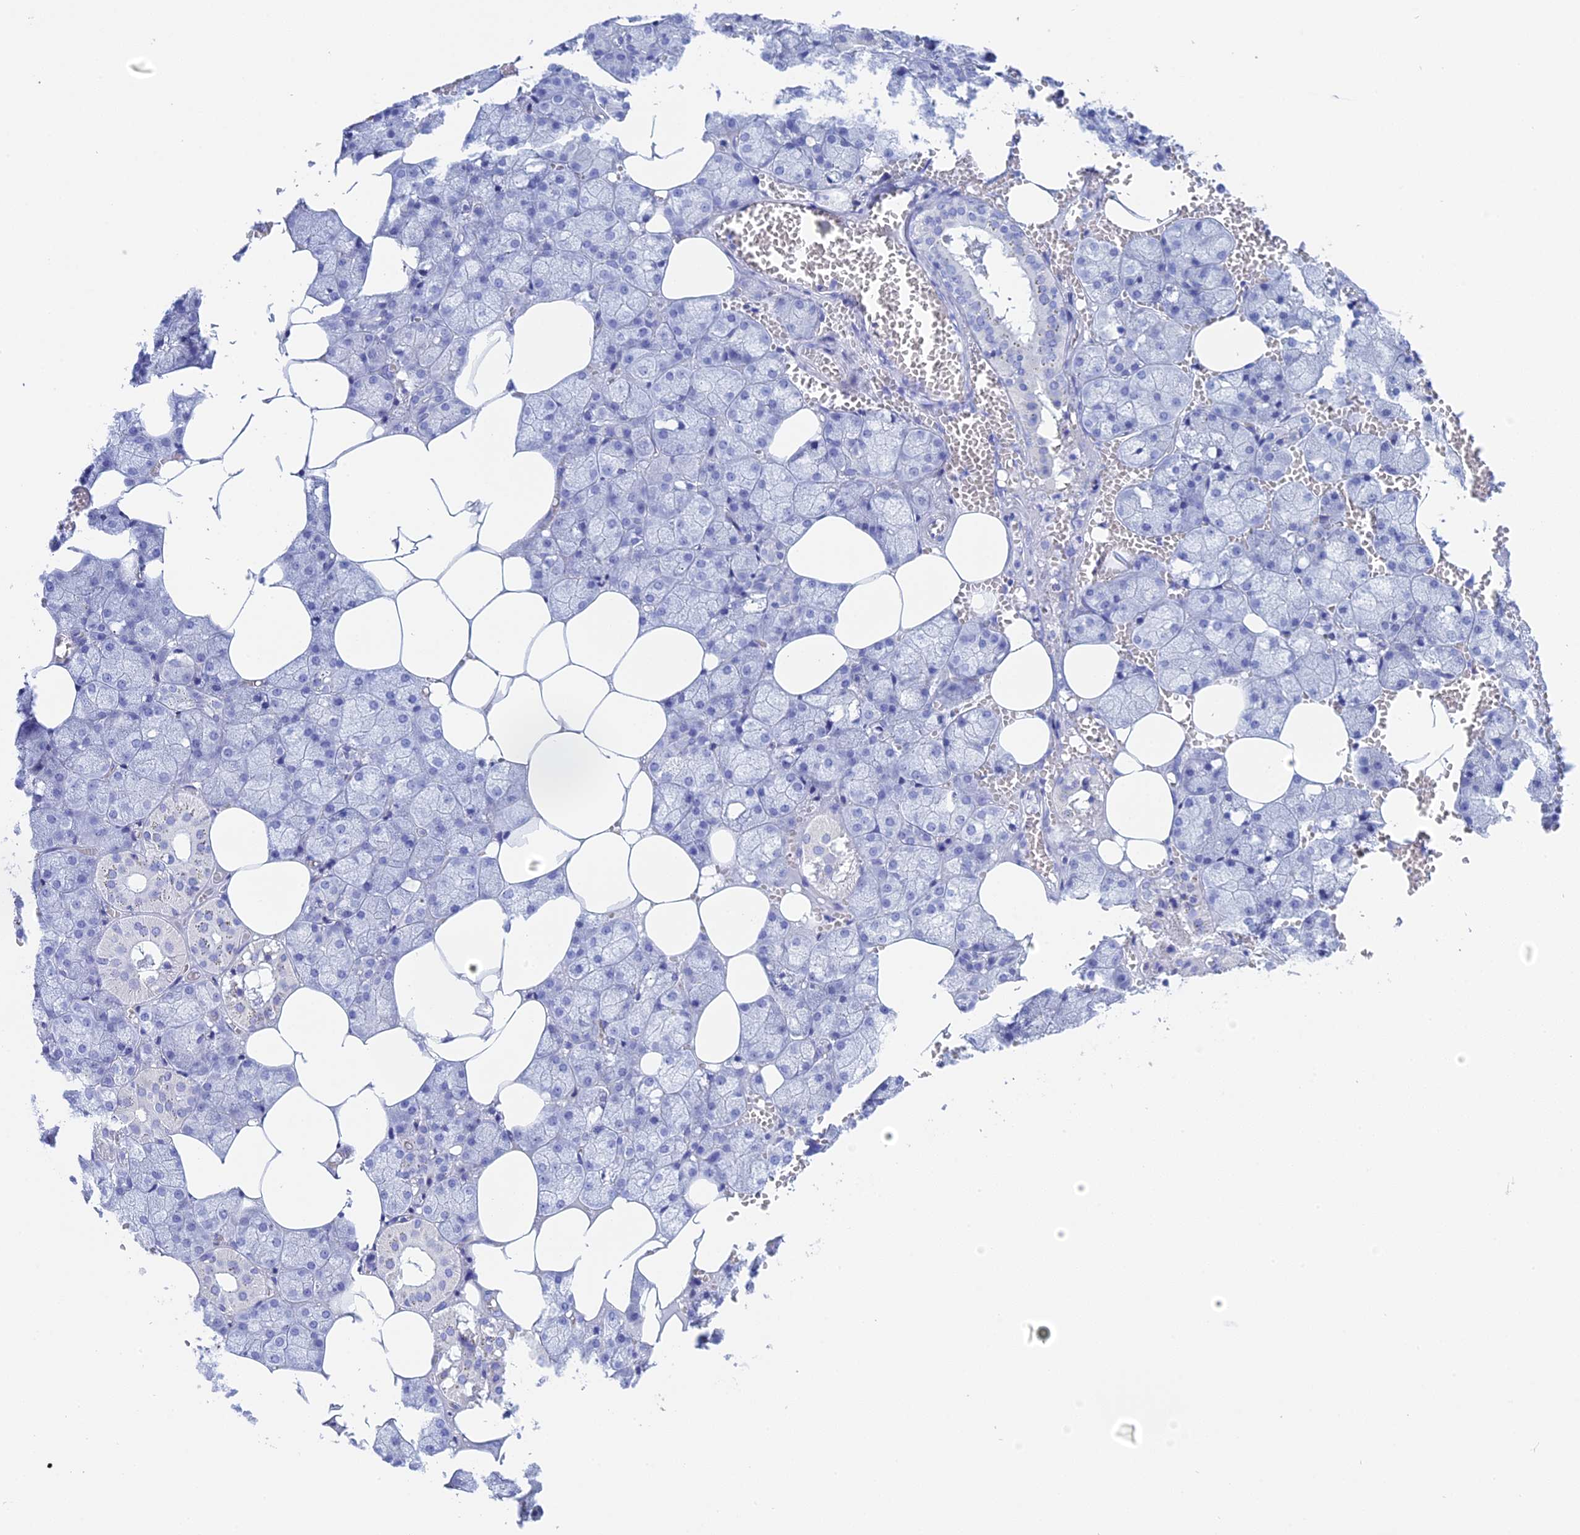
{"staining": {"intensity": "negative", "quantity": "none", "location": "none"}, "tissue": "salivary gland", "cell_type": "Glandular cells", "image_type": "normal", "snomed": [{"axis": "morphology", "description": "Normal tissue, NOS"}, {"axis": "topography", "description": "Salivary gland"}], "caption": "DAB (3,3'-diaminobenzidine) immunohistochemical staining of benign human salivary gland reveals no significant expression in glandular cells.", "gene": "TEX101", "patient": {"sex": "male", "age": 62}}